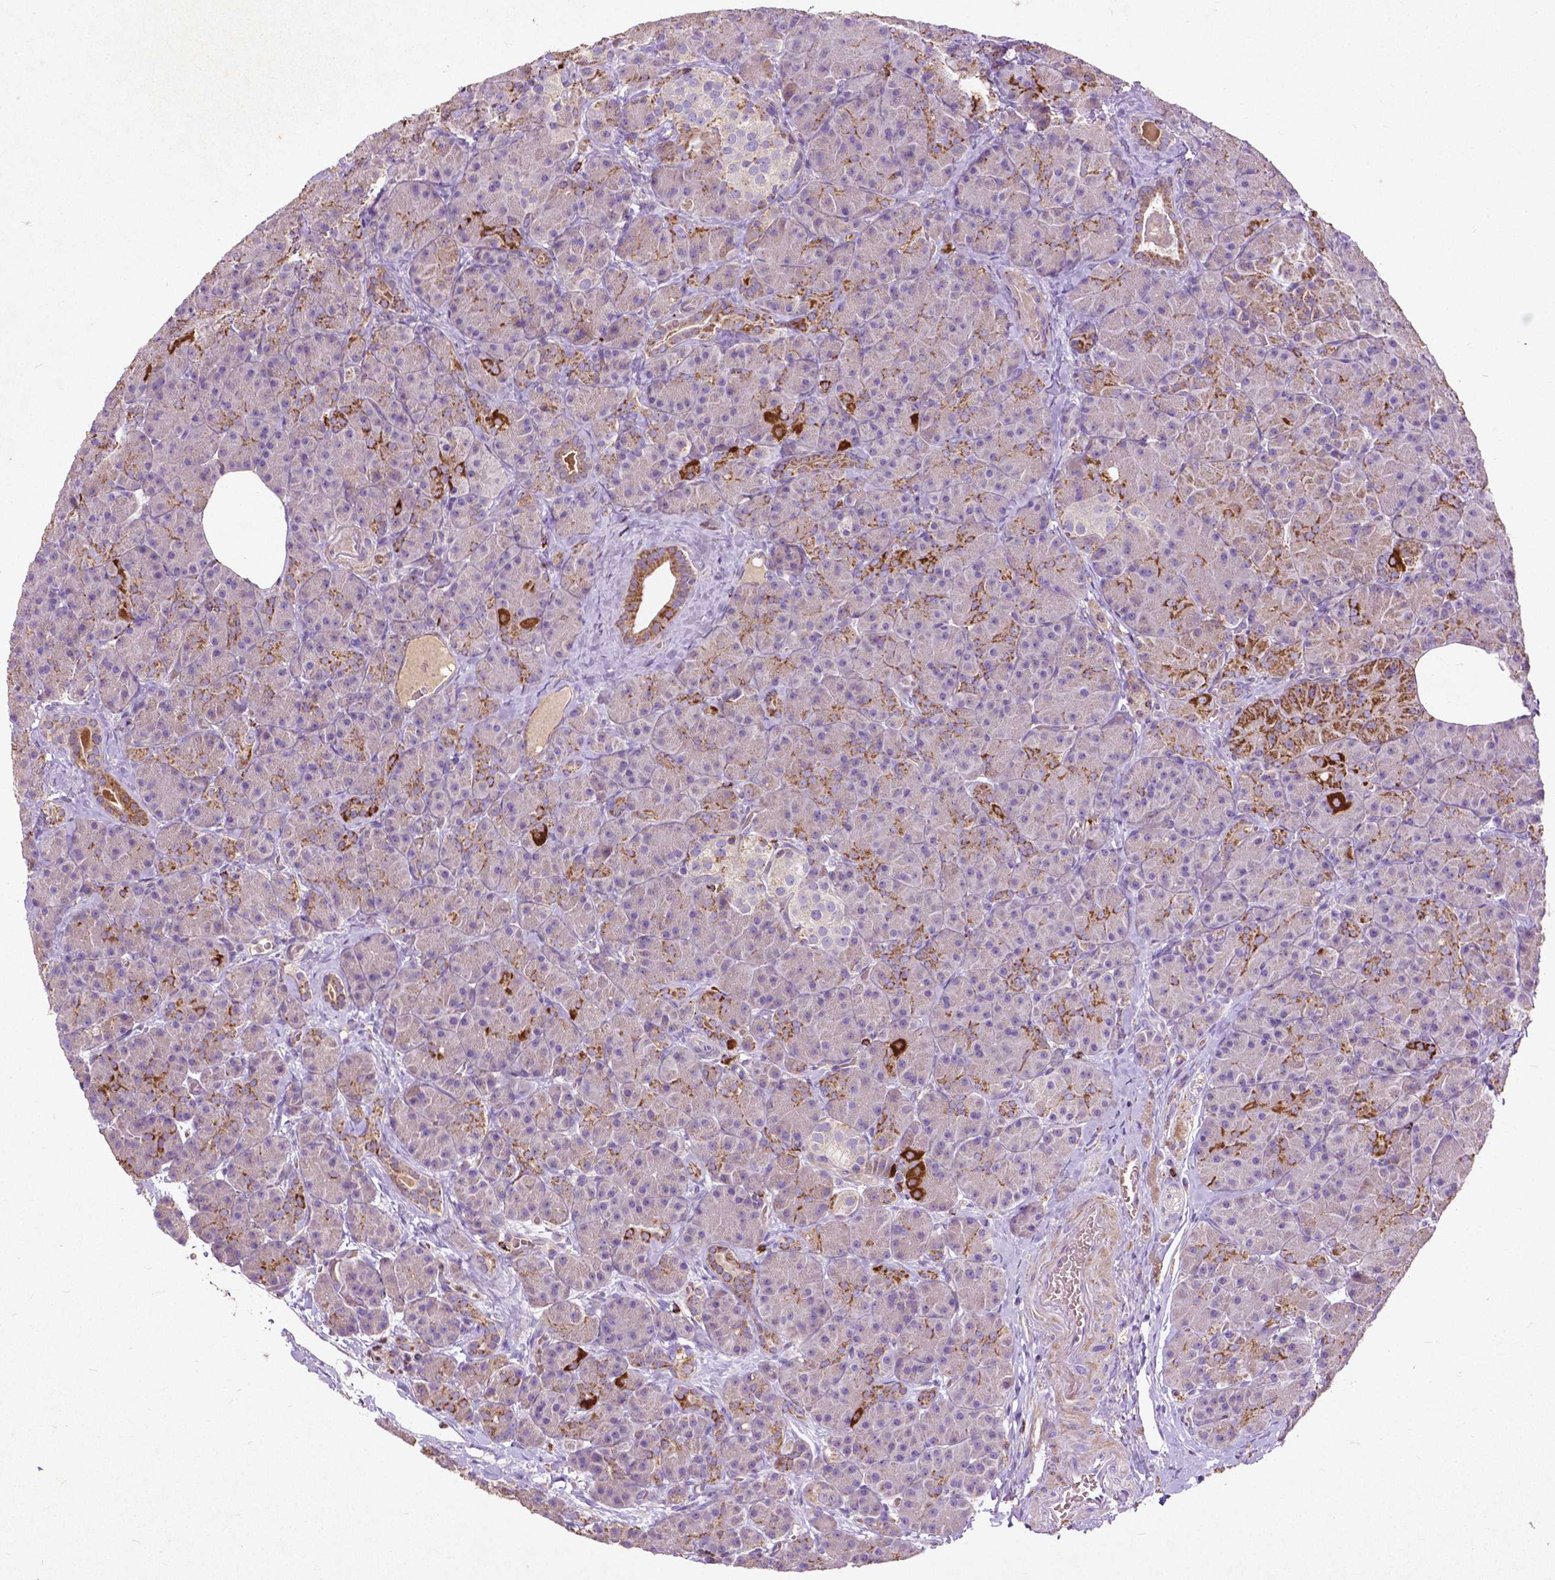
{"staining": {"intensity": "strong", "quantity": "<25%", "location": "cytoplasmic/membranous"}, "tissue": "pancreas", "cell_type": "Exocrine glandular cells", "image_type": "normal", "snomed": [{"axis": "morphology", "description": "Normal tissue, NOS"}, {"axis": "topography", "description": "Pancreas"}], "caption": "Immunohistochemistry (IHC) image of normal pancreas stained for a protein (brown), which exhibits medium levels of strong cytoplasmic/membranous expression in approximately <25% of exocrine glandular cells.", "gene": "THEGL", "patient": {"sex": "male", "age": 57}}